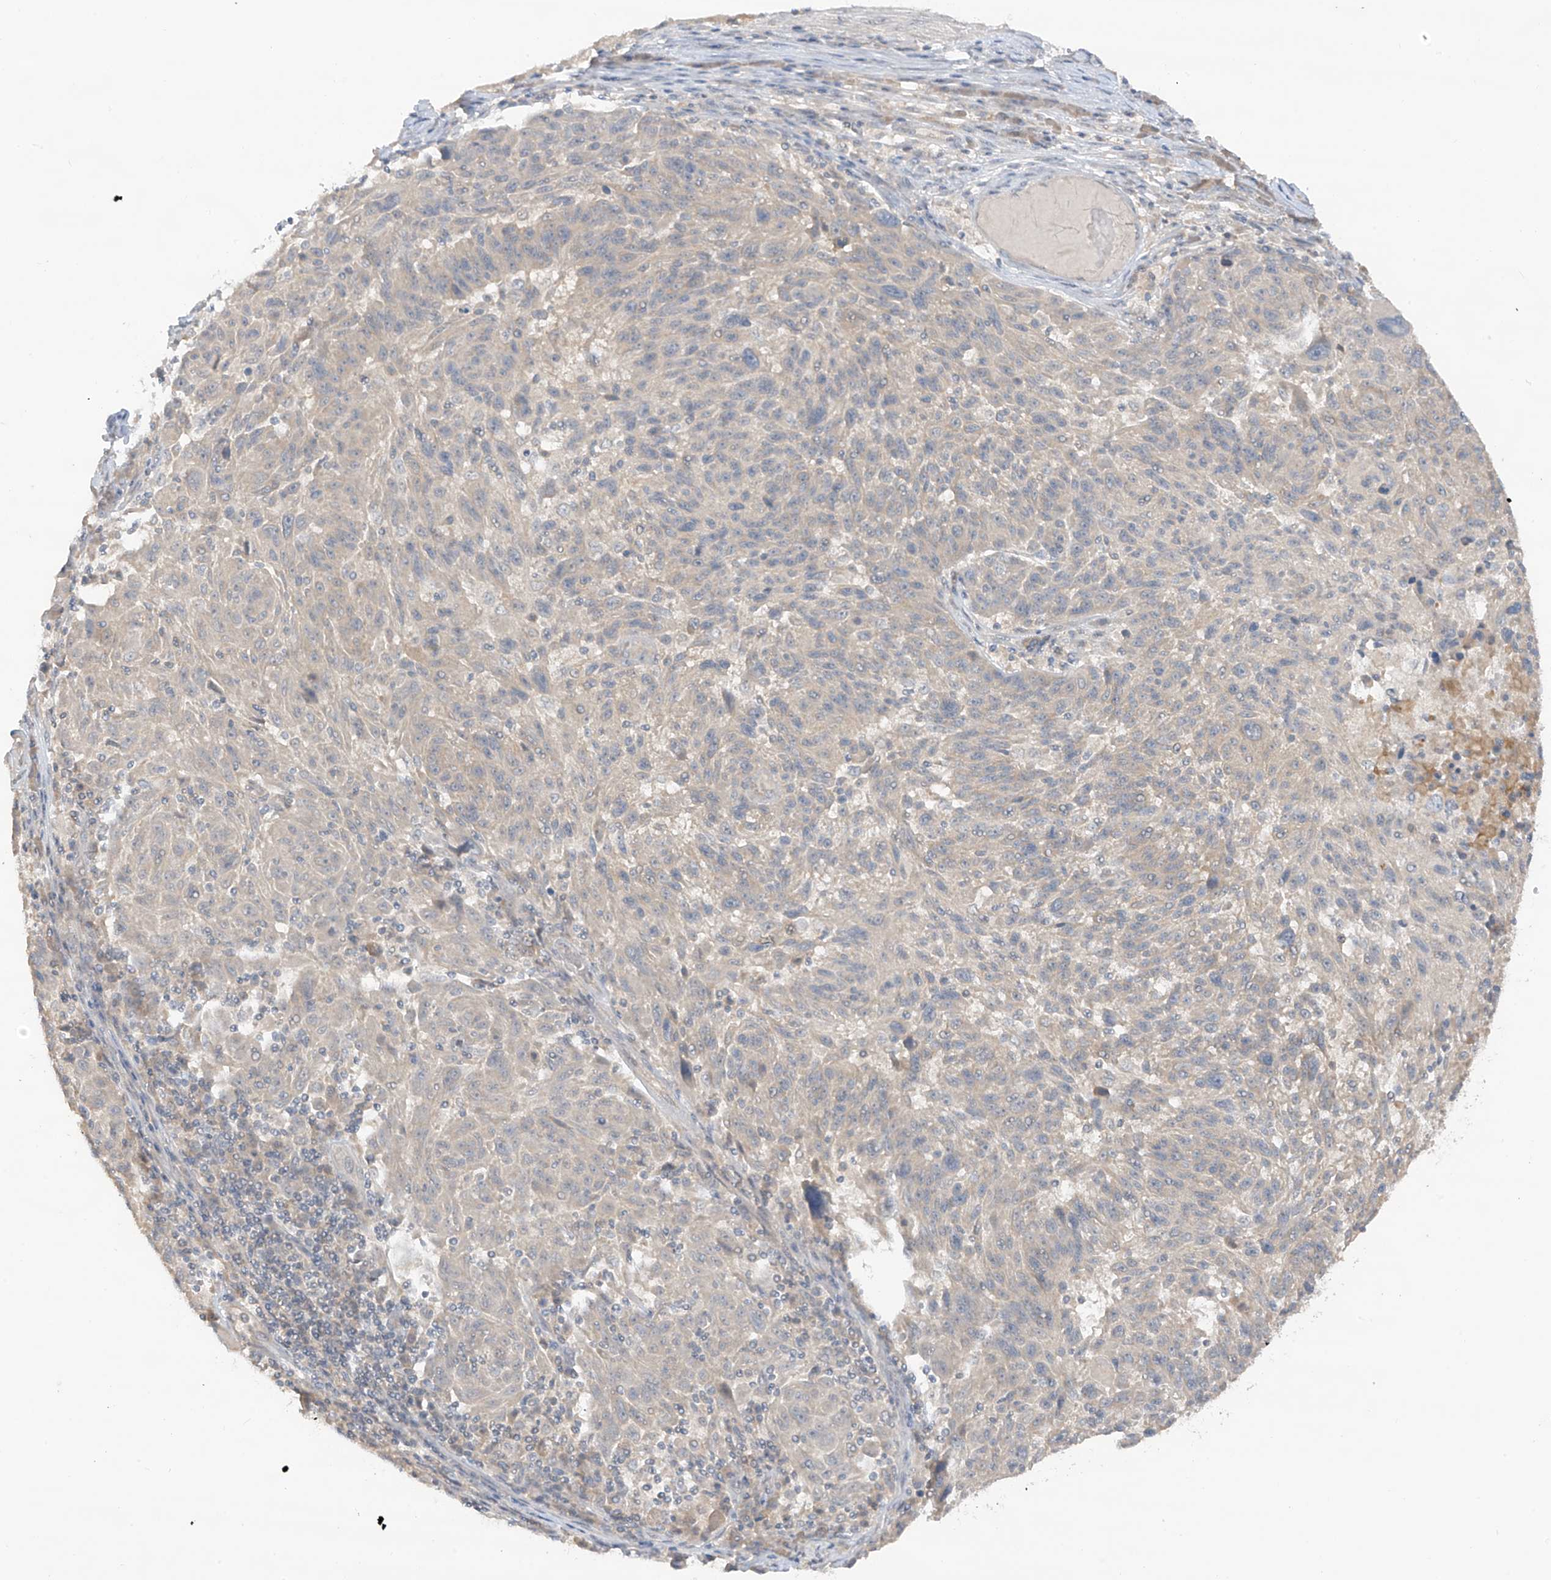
{"staining": {"intensity": "negative", "quantity": "none", "location": "none"}, "tissue": "melanoma", "cell_type": "Tumor cells", "image_type": "cancer", "snomed": [{"axis": "morphology", "description": "Malignant melanoma, NOS"}, {"axis": "topography", "description": "Skin"}], "caption": "Immunohistochemistry (IHC) of melanoma reveals no positivity in tumor cells. (DAB (3,3'-diaminobenzidine) immunohistochemistry with hematoxylin counter stain).", "gene": "ANGEL2", "patient": {"sex": "male", "age": 53}}